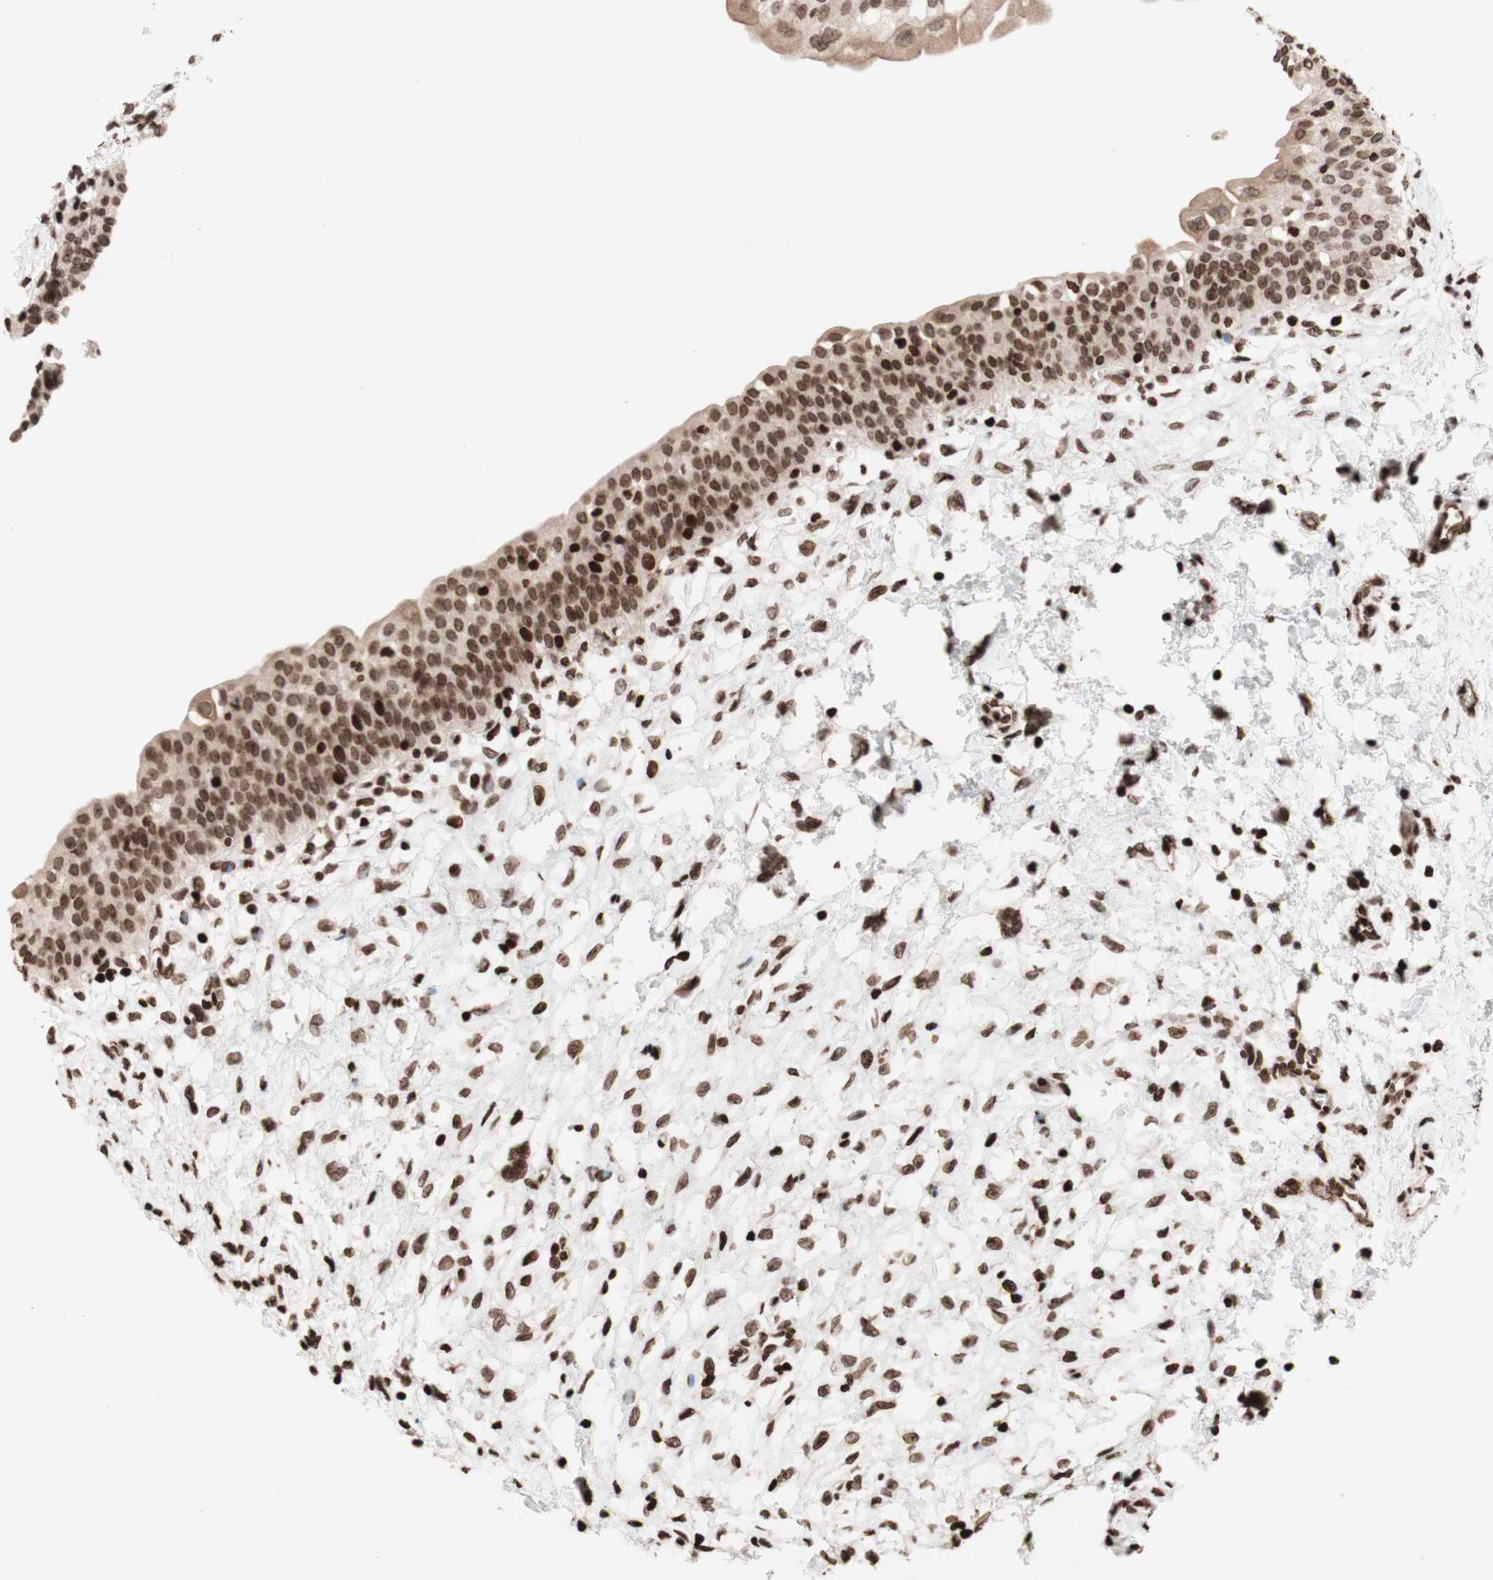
{"staining": {"intensity": "strong", "quantity": ">75%", "location": "cytoplasmic/membranous,nuclear"}, "tissue": "urinary bladder", "cell_type": "Urothelial cells", "image_type": "normal", "snomed": [{"axis": "morphology", "description": "Normal tissue, NOS"}, {"axis": "topography", "description": "Urinary bladder"}], "caption": "An image of urinary bladder stained for a protein demonstrates strong cytoplasmic/membranous,nuclear brown staining in urothelial cells.", "gene": "NCAPD2", "patient": {"sex": "male", "age": 55}}